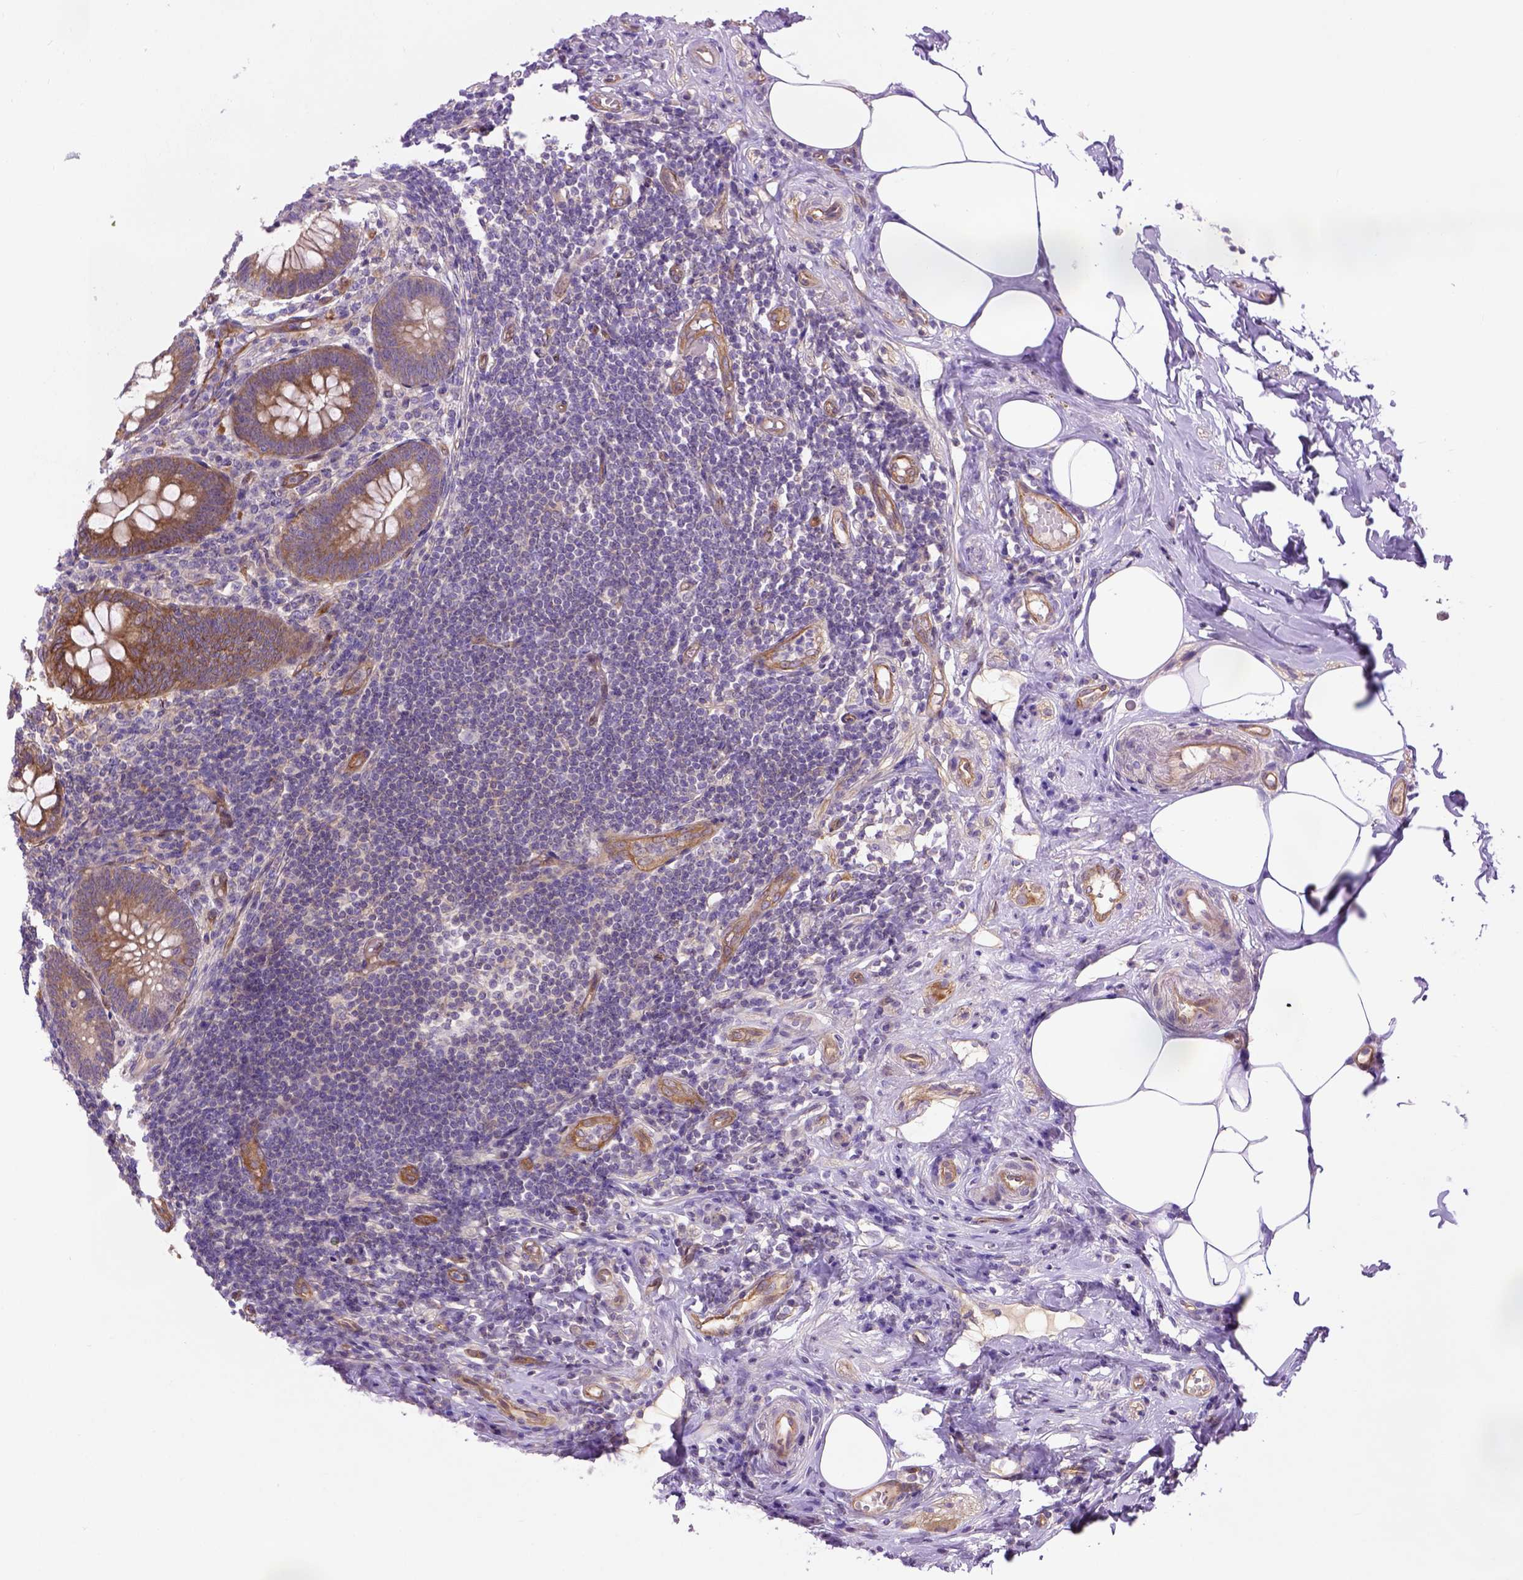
{"staining": {"intensity": "moderate", "quantity": ">75%", "location": "cytoplasmic/membranous"}, "tissue": "appendix", "cell_type": "Glandular cells", "image_type": "normal", "snomed": [{"axis": "morphology", "description": "Normal tissue, NOS"}, {"axis": "topography", "description": "Appendix"}], "caption": "Benign appendix reveals moderate cytoplasmic/membranous expression in about >75% of glandular cells.", "gene": "CASKIN2", "patient": {"sex": "female", "age": 57}}